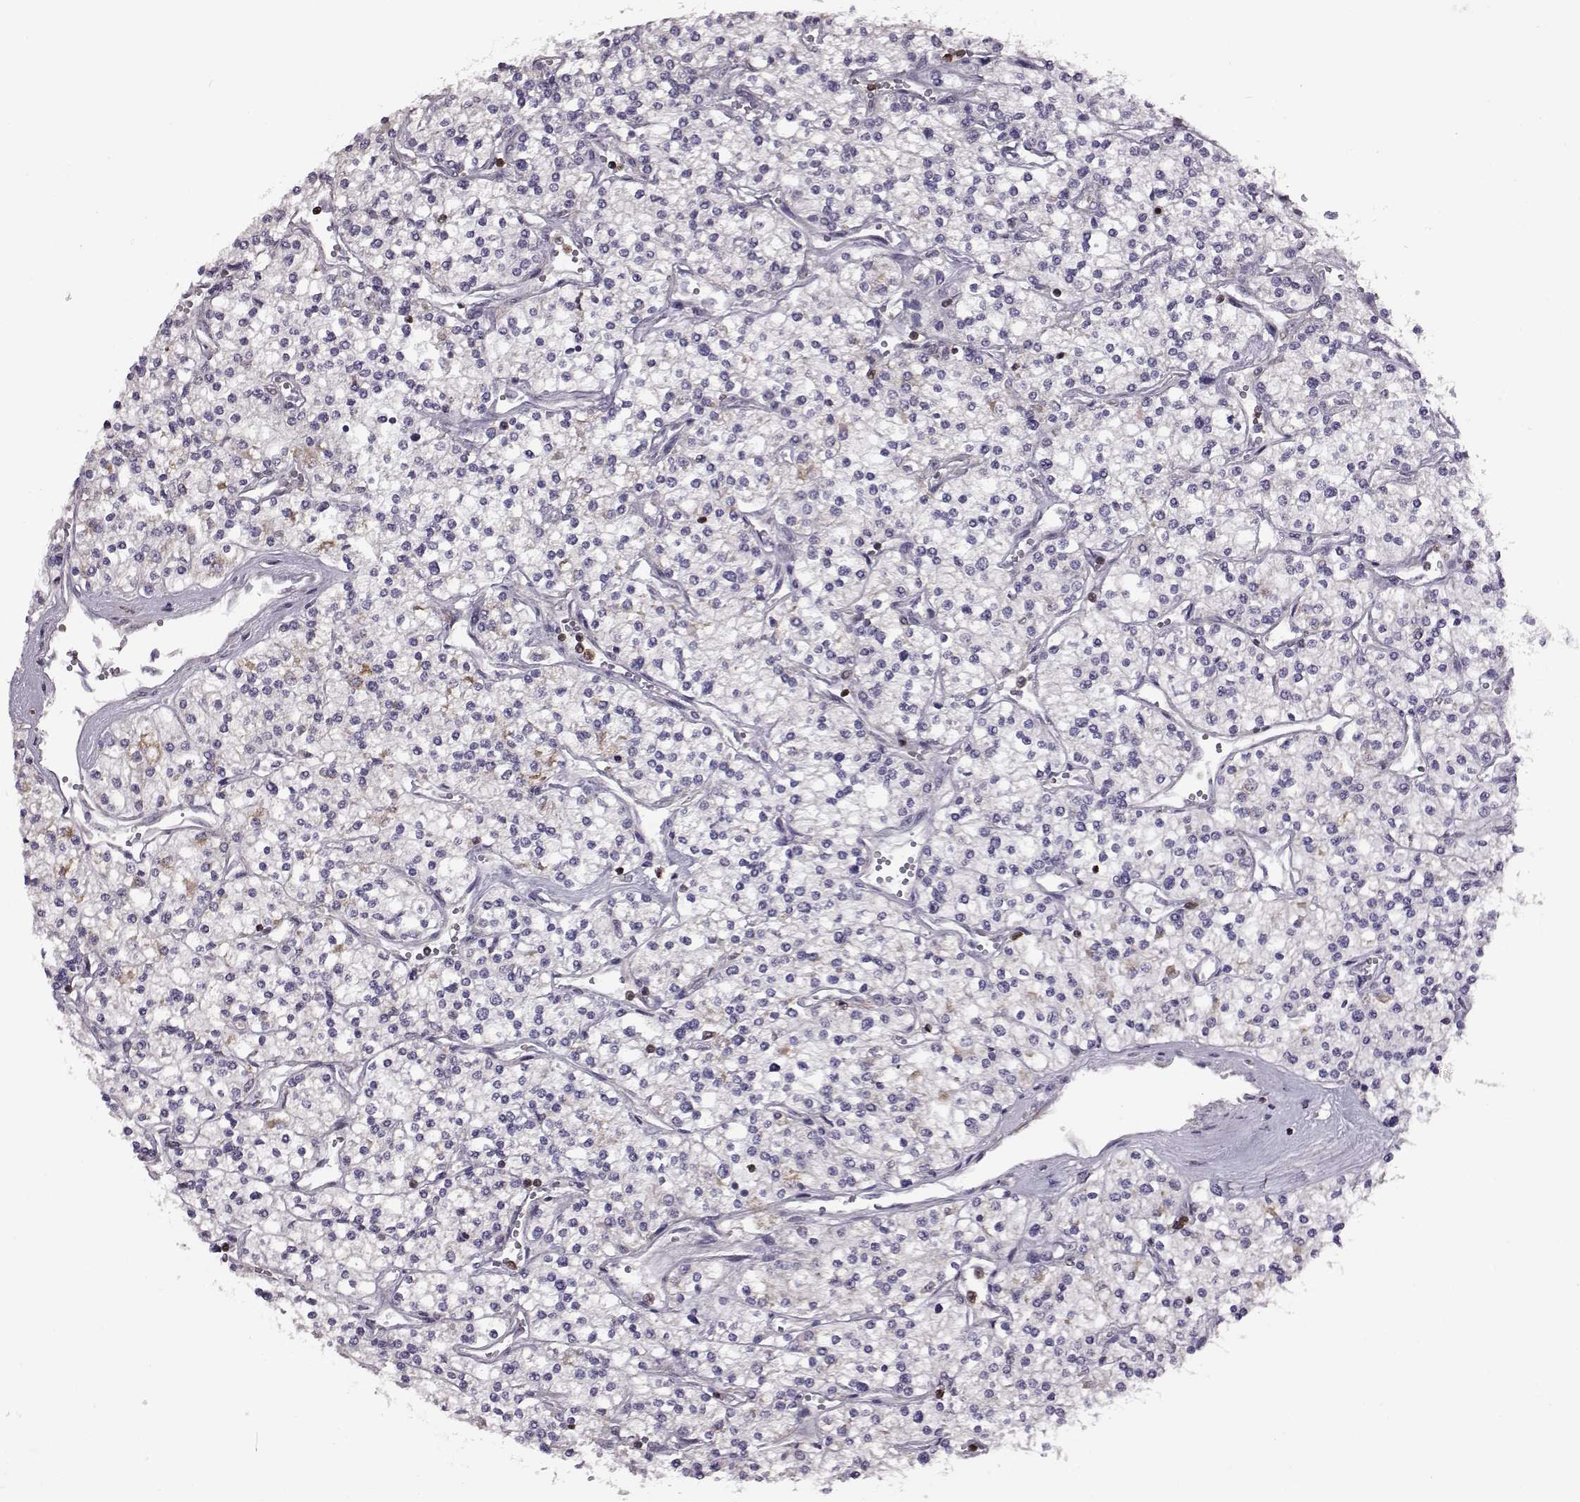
{"staining": {"intensity": "negative", "quantity": "none", "location": "none"}, "tissue": "renal cancer", "cell_type": "Tumor cells", "image_type": "cancer", "snomed": [{"axis": "morphology", "description": "Adenocarcinoma, NOS"}, {"axis": "topography", "description": "Kidney"}], "caption": "Immunohistochemistry image of neoplastic tissue: renal cancer stained with DAB reveals no significant protein staining in tumor cells.", "gene": "DOK2", "patient": {"sex": "male", "age": 80}}